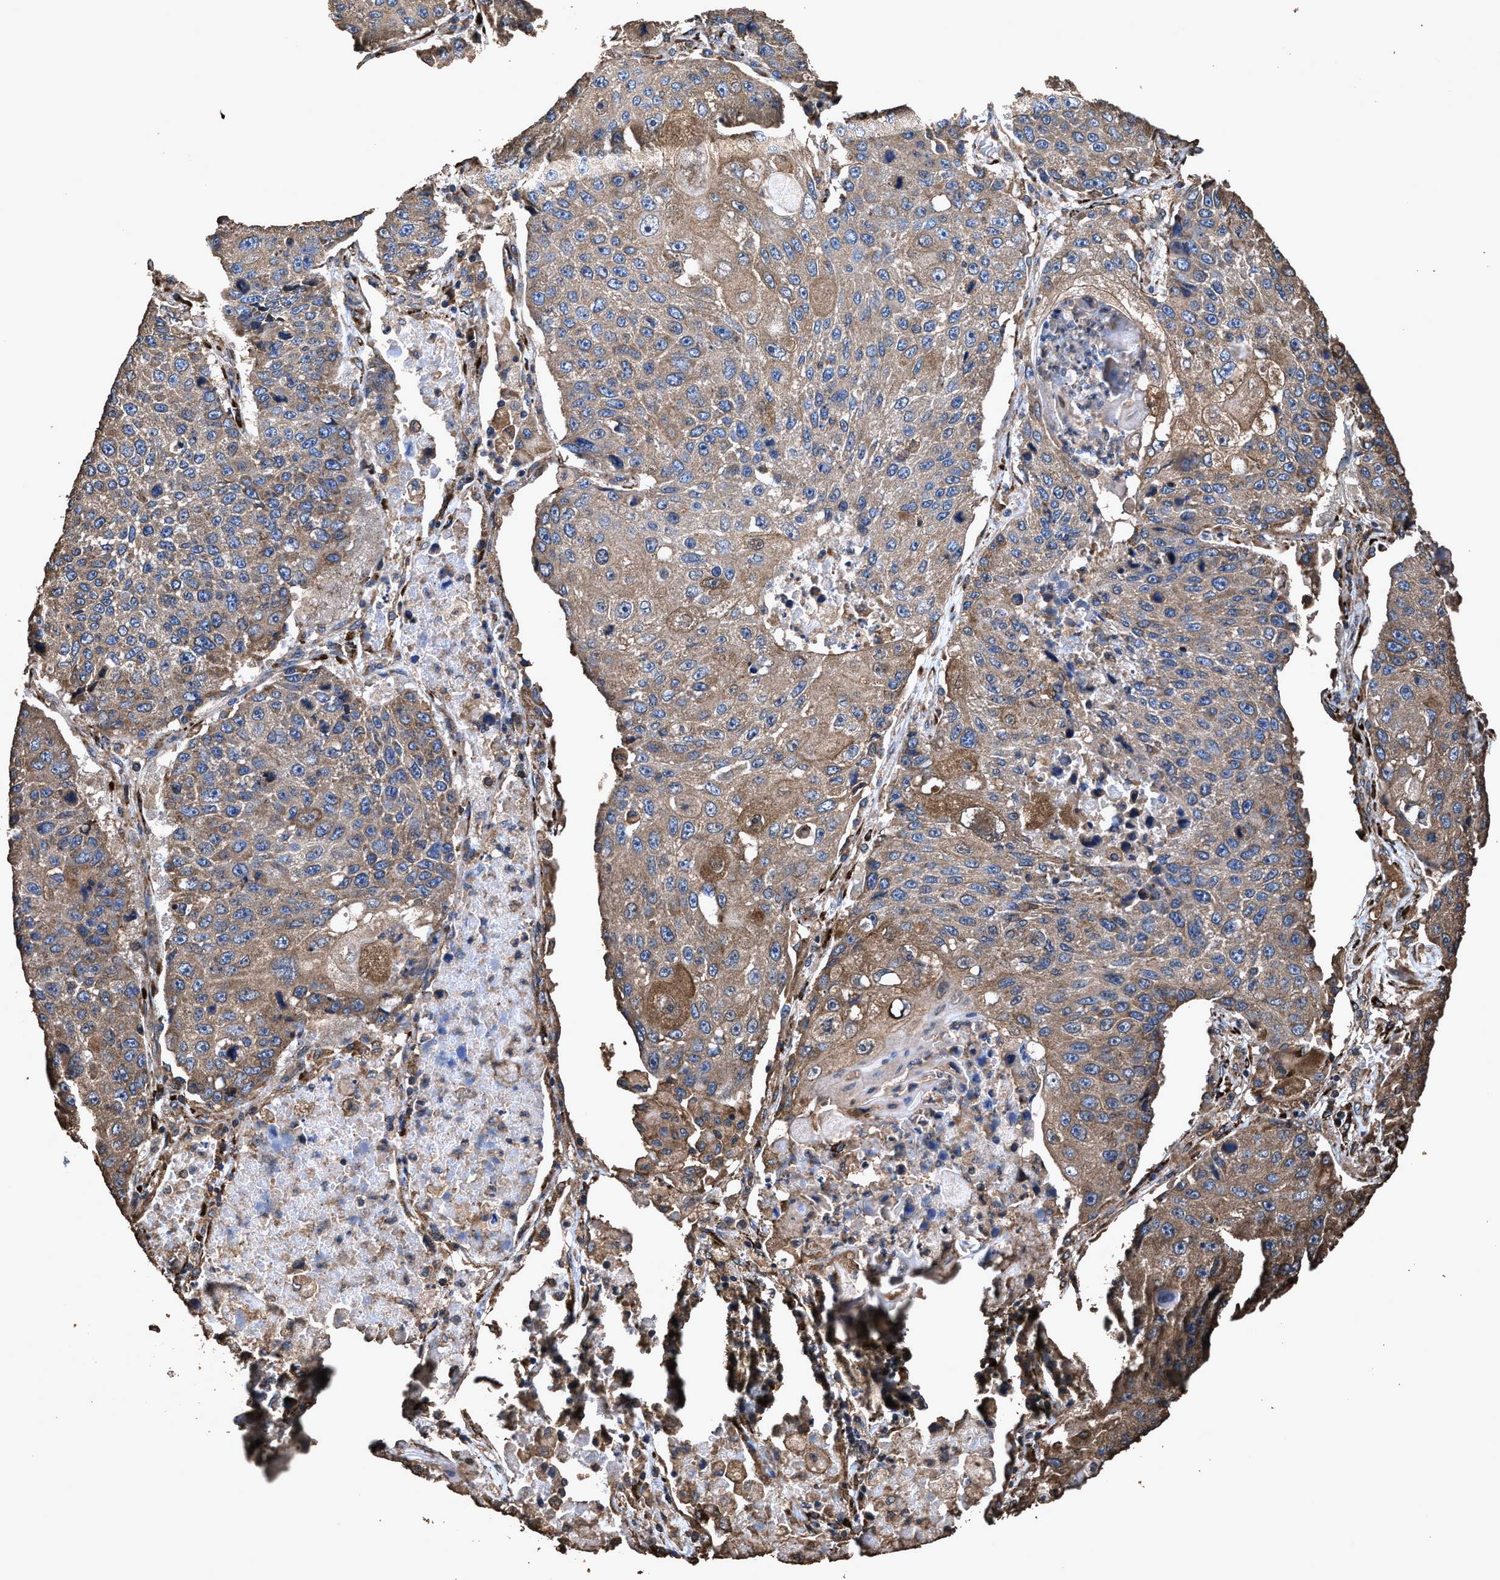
{"staining": {"intensity": "moderate", "quantity": ">75%", "location": "cytoplasmic/membranous"}, "tissue": "lung cancer", "cell_type": "Tumor cells", "image_type": "cancer", "snomed": [{"axis": "morphology", "description": "Squamous cell carcinoma, NOS"}, {"axis": "topography", "description": "Lung"}], "caption": "Immunohistochemistry micrograph of human lung cancer stained for a protein (brown), which exhibits medium levels of moderate cytoplasmic/membranous expression in about >75% of tumor cells.", "gene": "ZMYND19", "patient": {"sex": "male", "age": 61}}